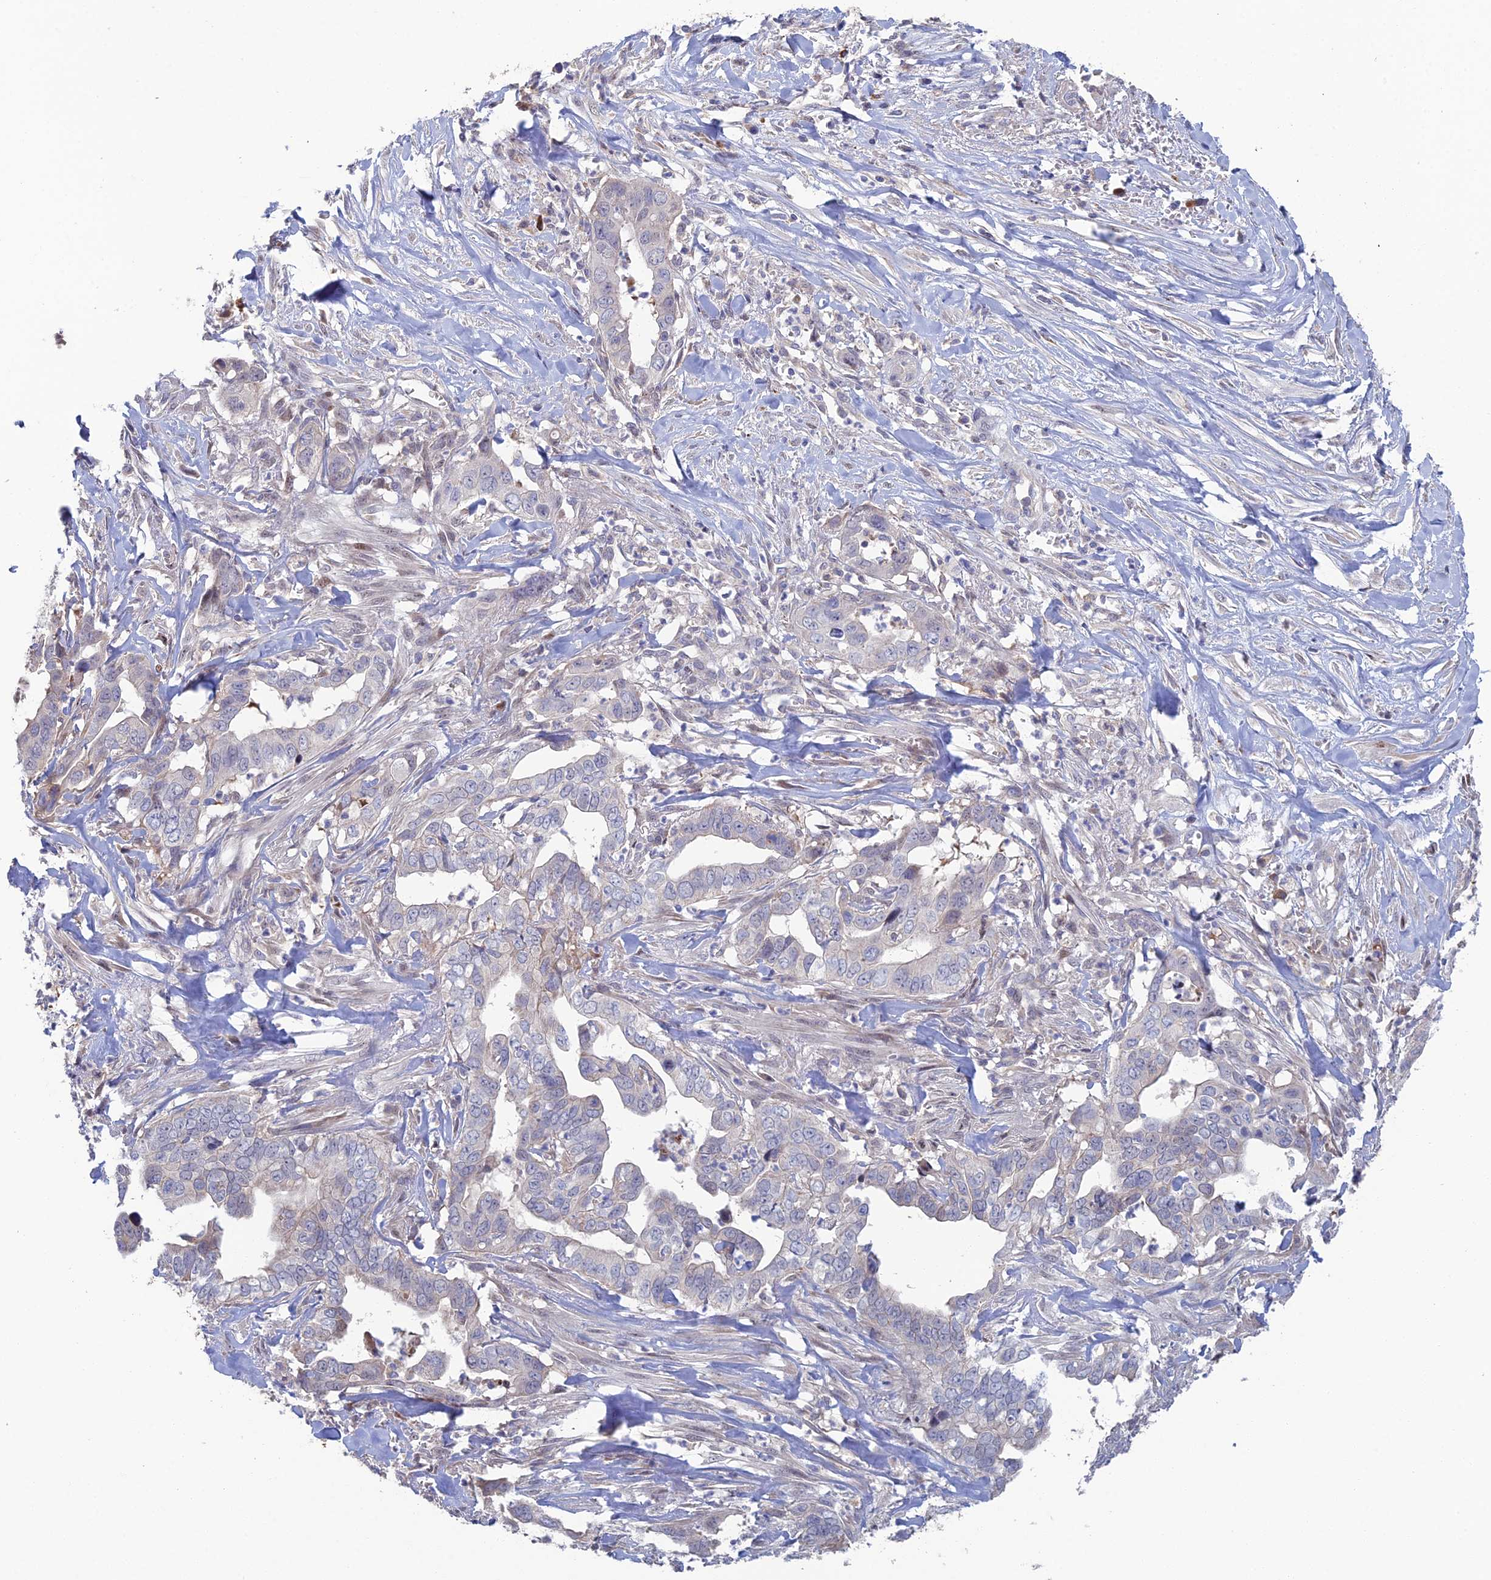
{"staining": {"intensity": "negative", "quantity": "none", "location": "none"}, "tissue": "liver cancer", "cell_type": "Tumor cells", "image_type": "cancer", "snomed": [{"axis": "morphology", "description": "Cholangiocarcinoma"}, {"axis": "topography", "description": "Liver"}], "caption": "High magnification brightfield microscopy of liver cancer (cholangiocarcinoma) stained with DAB (brown) and counterstained with hematoxylin (blue): tumor cells show no significant positivity.", "gene": "ARL16", "patient": {"sex": "female", "age": 79}}